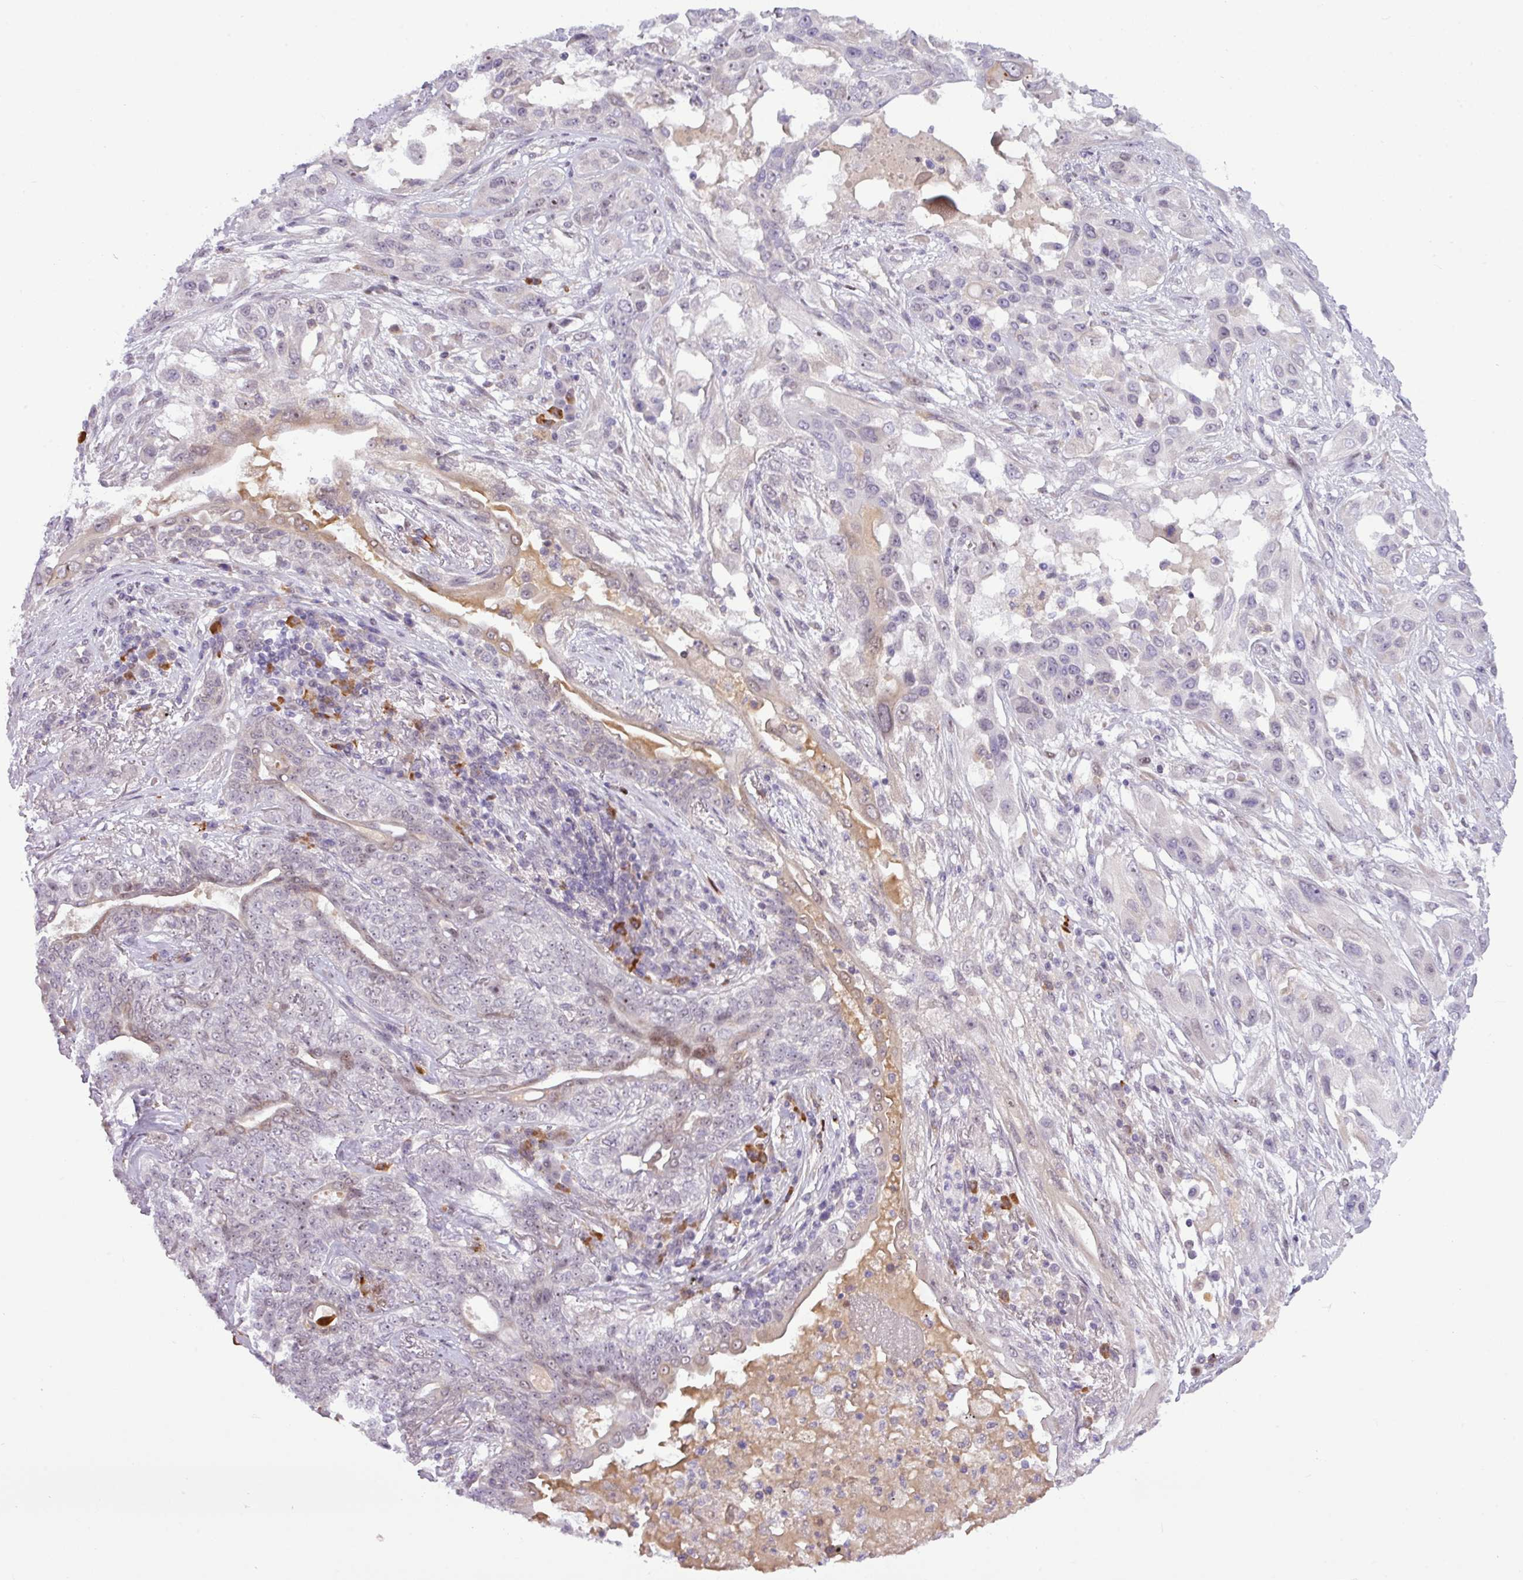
{"staining": {"intensity": "negative", "quantity": "none", "location": "none"}, "tissue": "lung cancer", "cell_type": "Tumor cells", "image_type": "cancer", "snomed": [{"axis": "morphology", "description": "Squamous cell carcinoma, NOS"}, {"axis": "topography", "description": "Lung"}], "caption": "This is an IHC image of human lung squamous cell carcinoma. There is no expression in tumor cells.", "gene": "SLC66A2", "patient": {"sex": "female", "age": 70}}